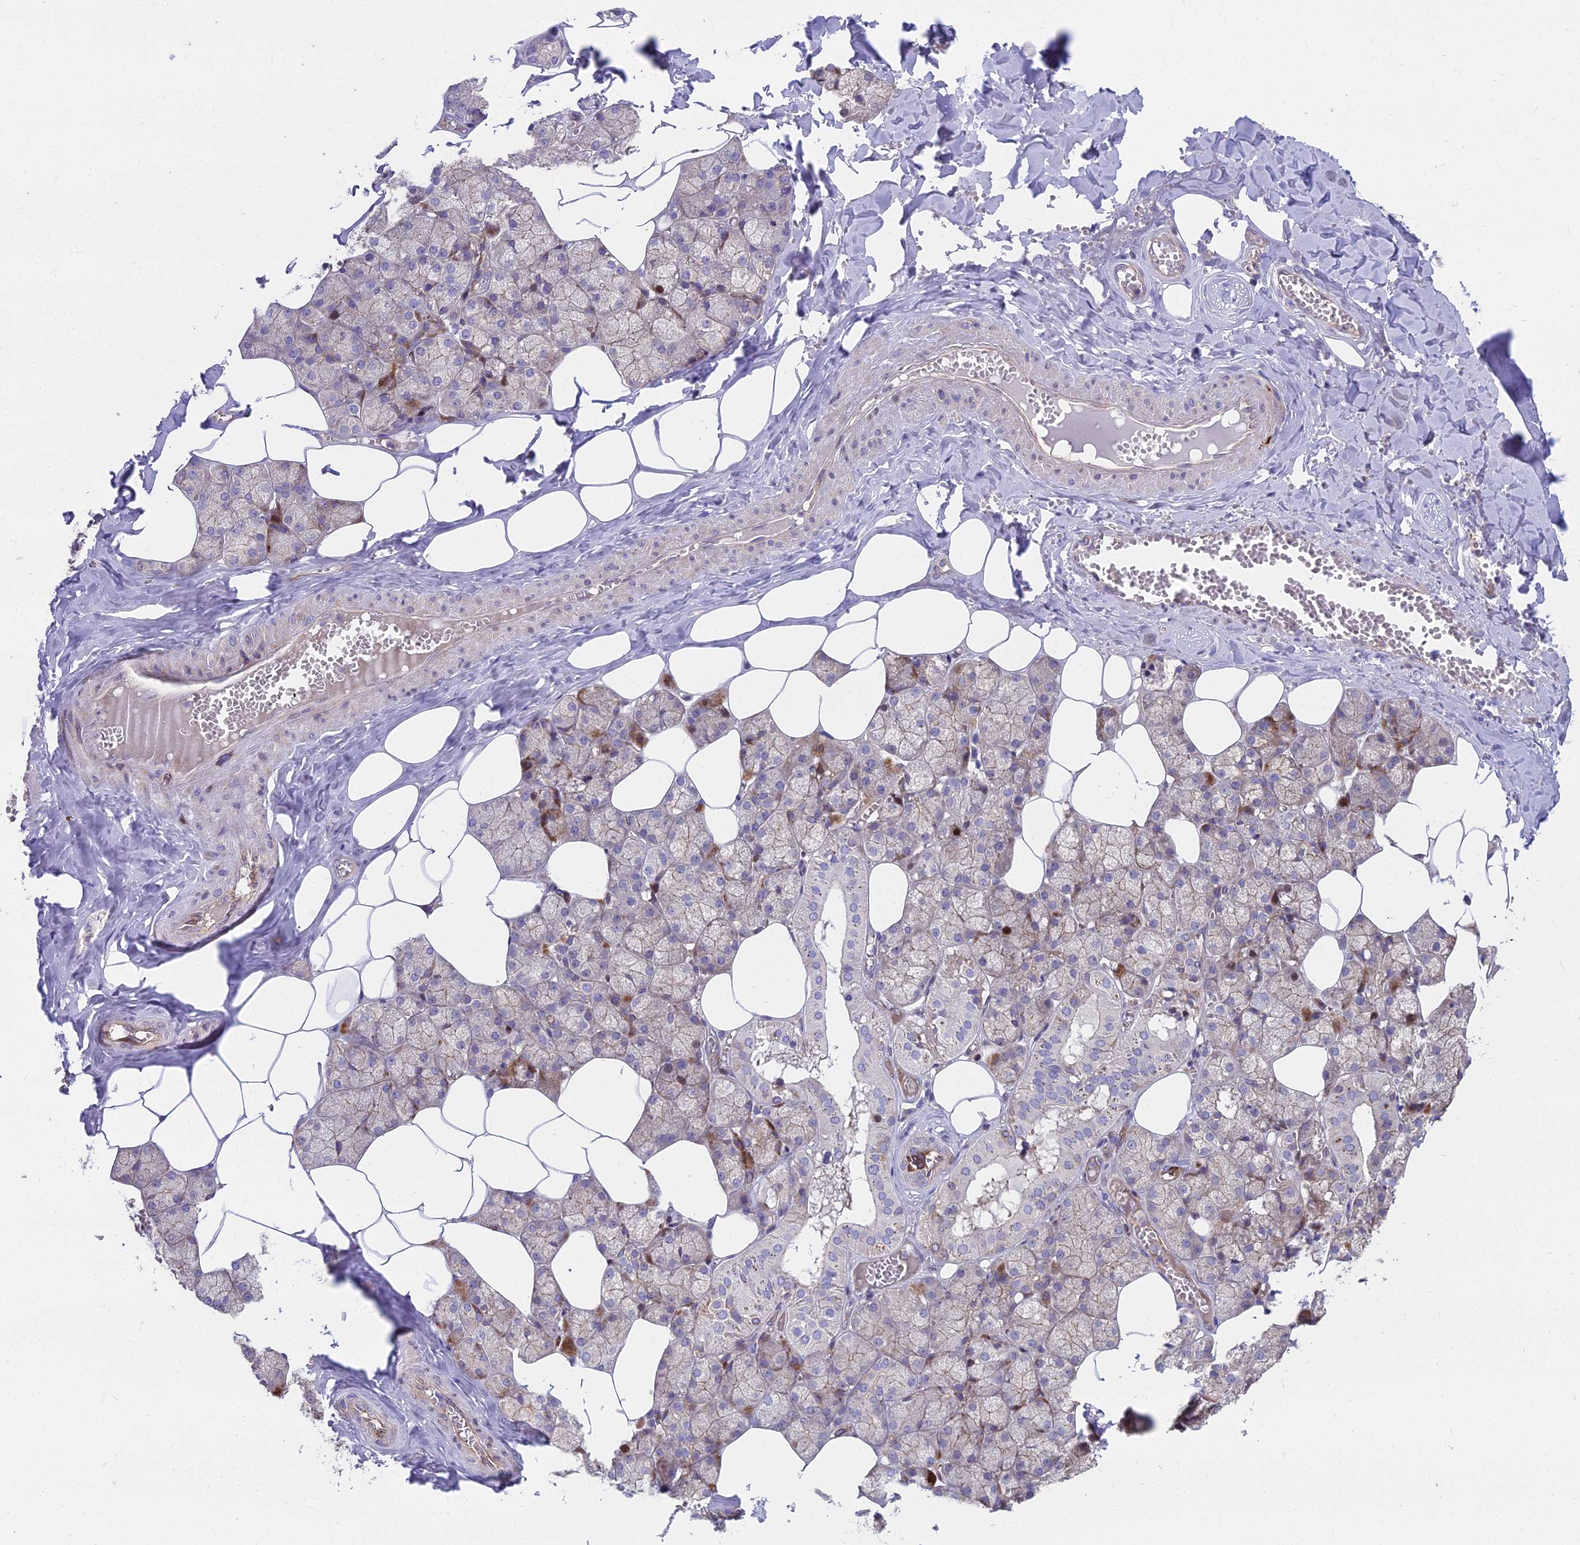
{"staining": {"intensity": "weak", "quantity": "25%-75%", "location": "cytoplasmic/membranous"}, "tissue": "salivary gland", "cell_type": "Glandular cells", "image_type": "normal", "snomed": [{"axis": "morphology", "description": "Normal tissue, NOS"}, {"axis": "topography", "description": "Salivary gland"}], "caption": "An image of salivary gland stained for a protein reveals weak cytoplasmic/membranous brown staining in glandular cells. (IHC, brightfield microscopy, high magnification).", "gene": "HLA", "patient": {"sex": "male", "age": 62}}